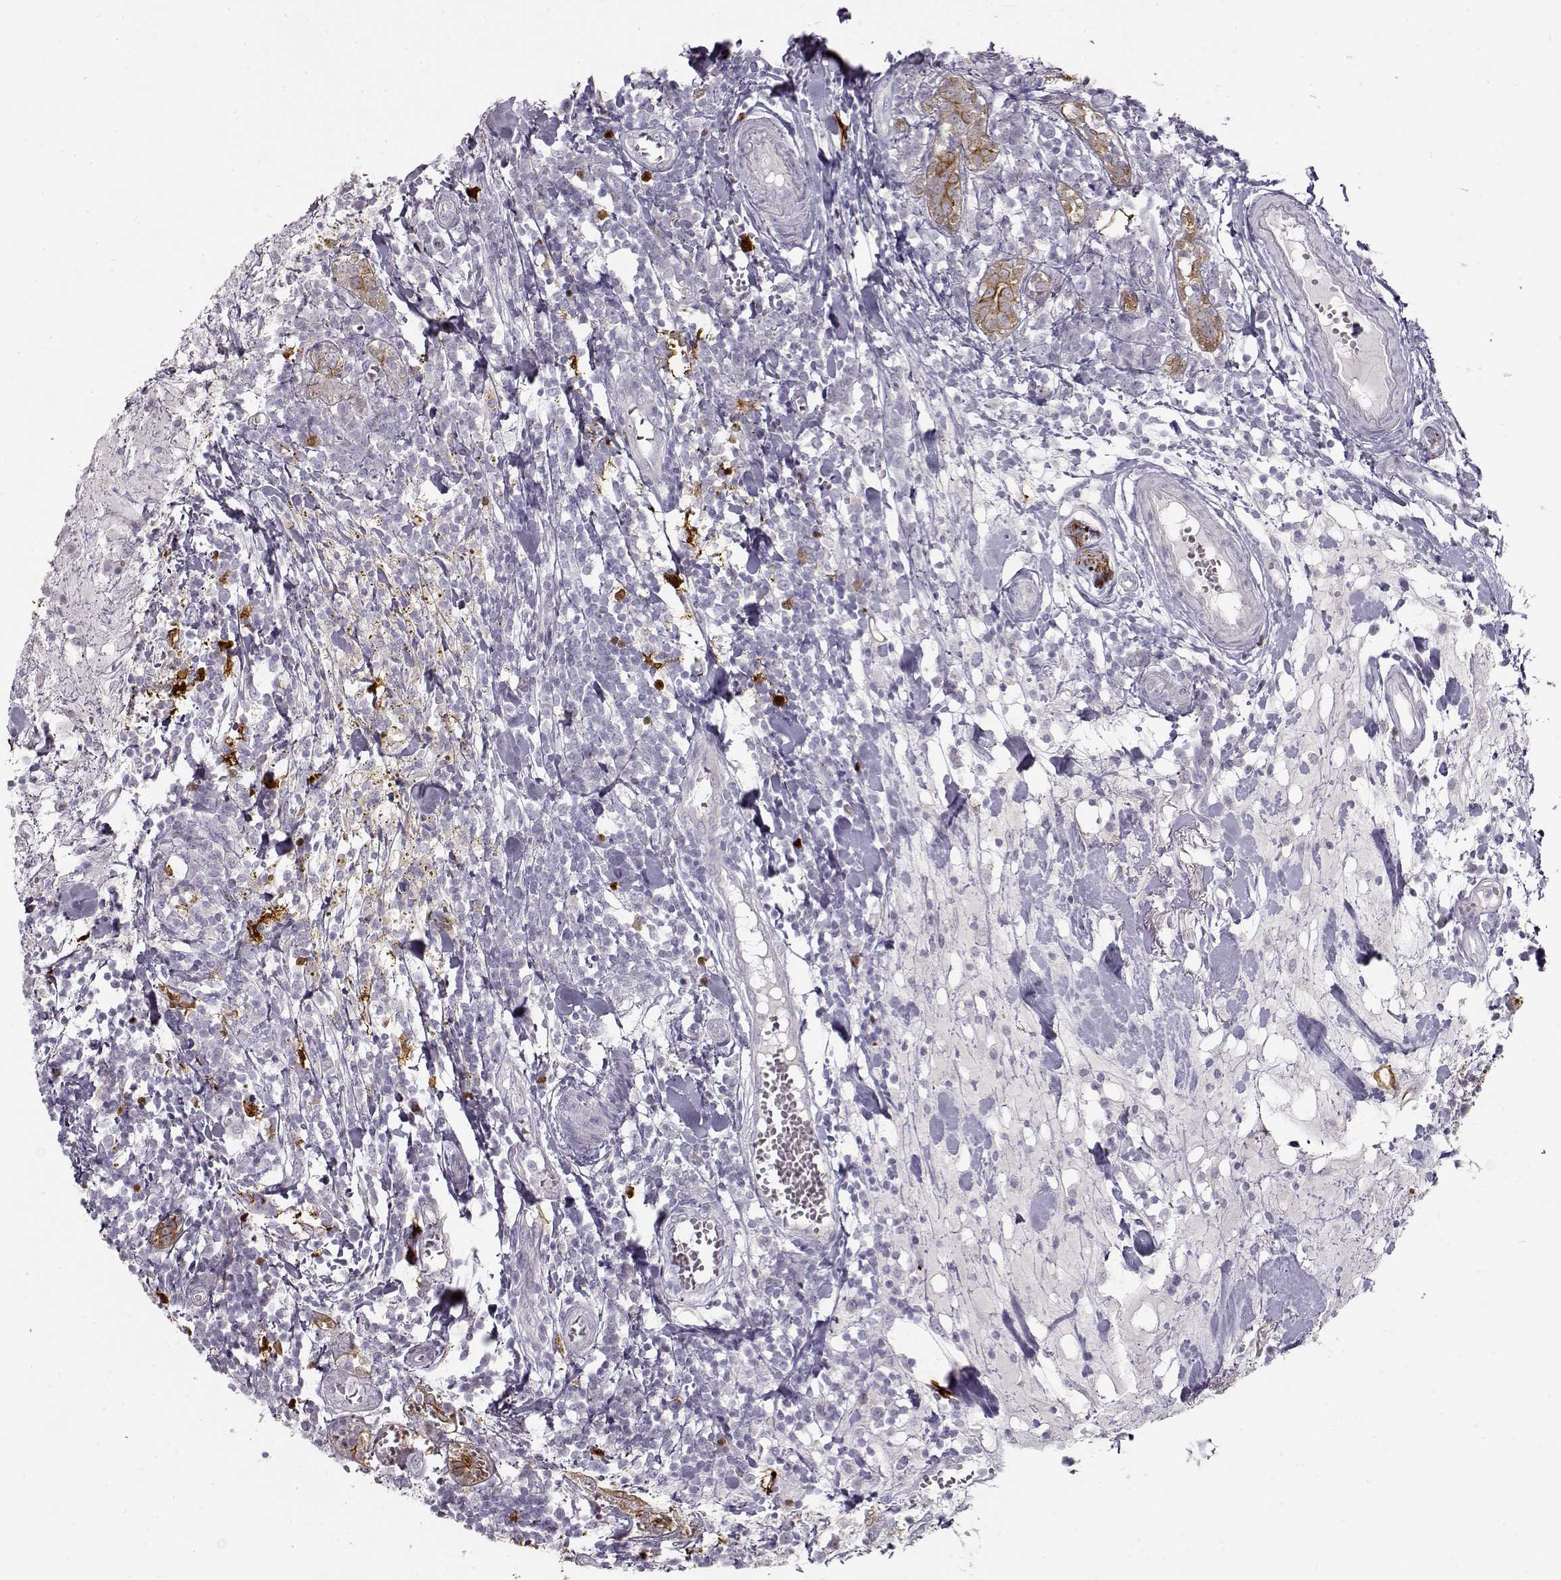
{"staining": {"intensity": "weak", "quantity": "<25%", "location": "cytoplasmic/membranous"}, "tissue": "breast cancer", "cell_type": "Tumor cells", "image_type": "cancer", "snomed": [{"axis": "morphology", "description": "Duct carcinoma"}, {"axis": "topography", "description": "Breast"}], "caption": "Human breast cancer (invasive ductal carcinoma) stained for a protein using IHC demonstrates no expression in tumor cells.", "gene": "S100B", "patient": {"sex": "female", "age": 30}}